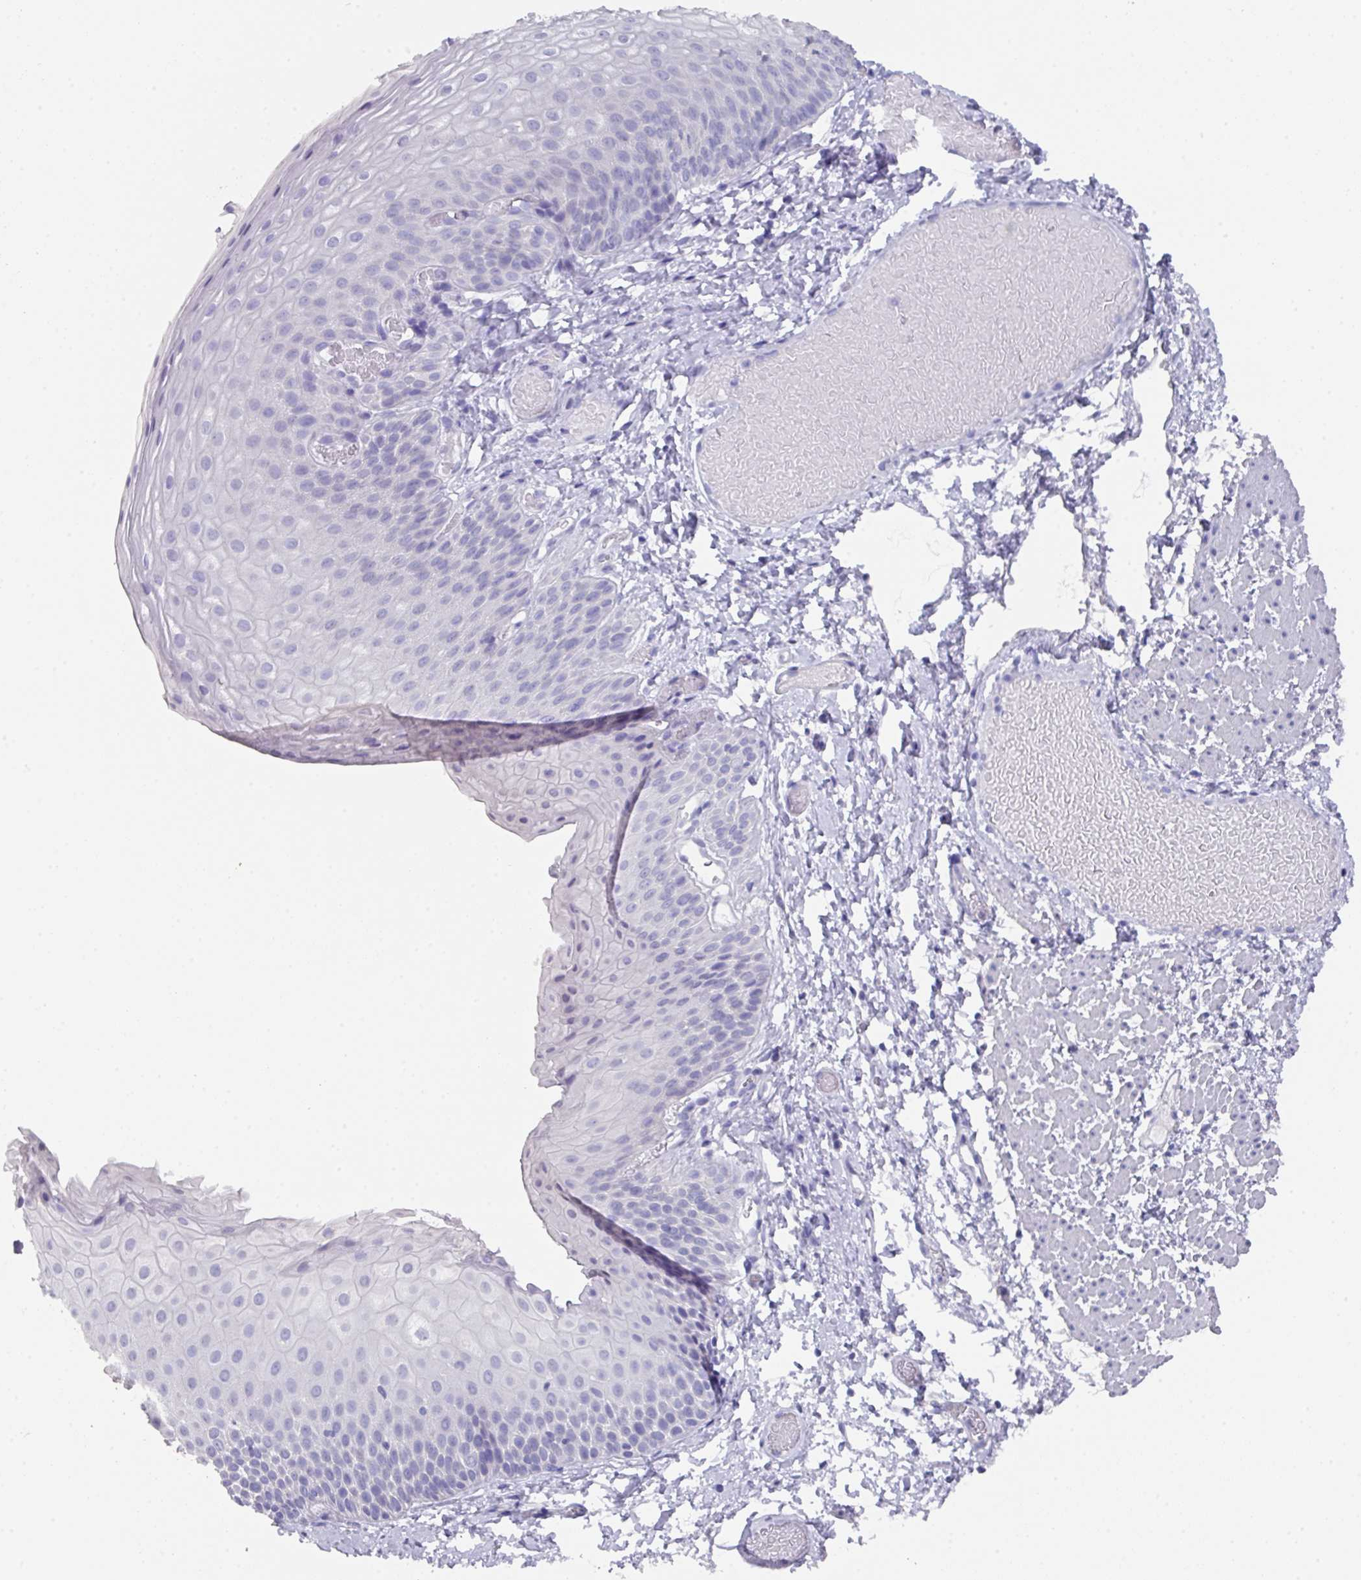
{"staining": {"intensity": "negative", "quantity": "none", "location": "none"}, "tissue": "skin", "cell_type": "Epidermal cells", "image_type": "normal", "snomed": [{"axis": "morphology", "description": "Normal tissue, NOS"}, {"axis": "topography", "description": "Anal"}], "caption": "The photomicrograph demonstrates no staining of epidermal cells in normal skin.", "gene": "DAZ1", "patient": {"sex": "female", "age": 40}}